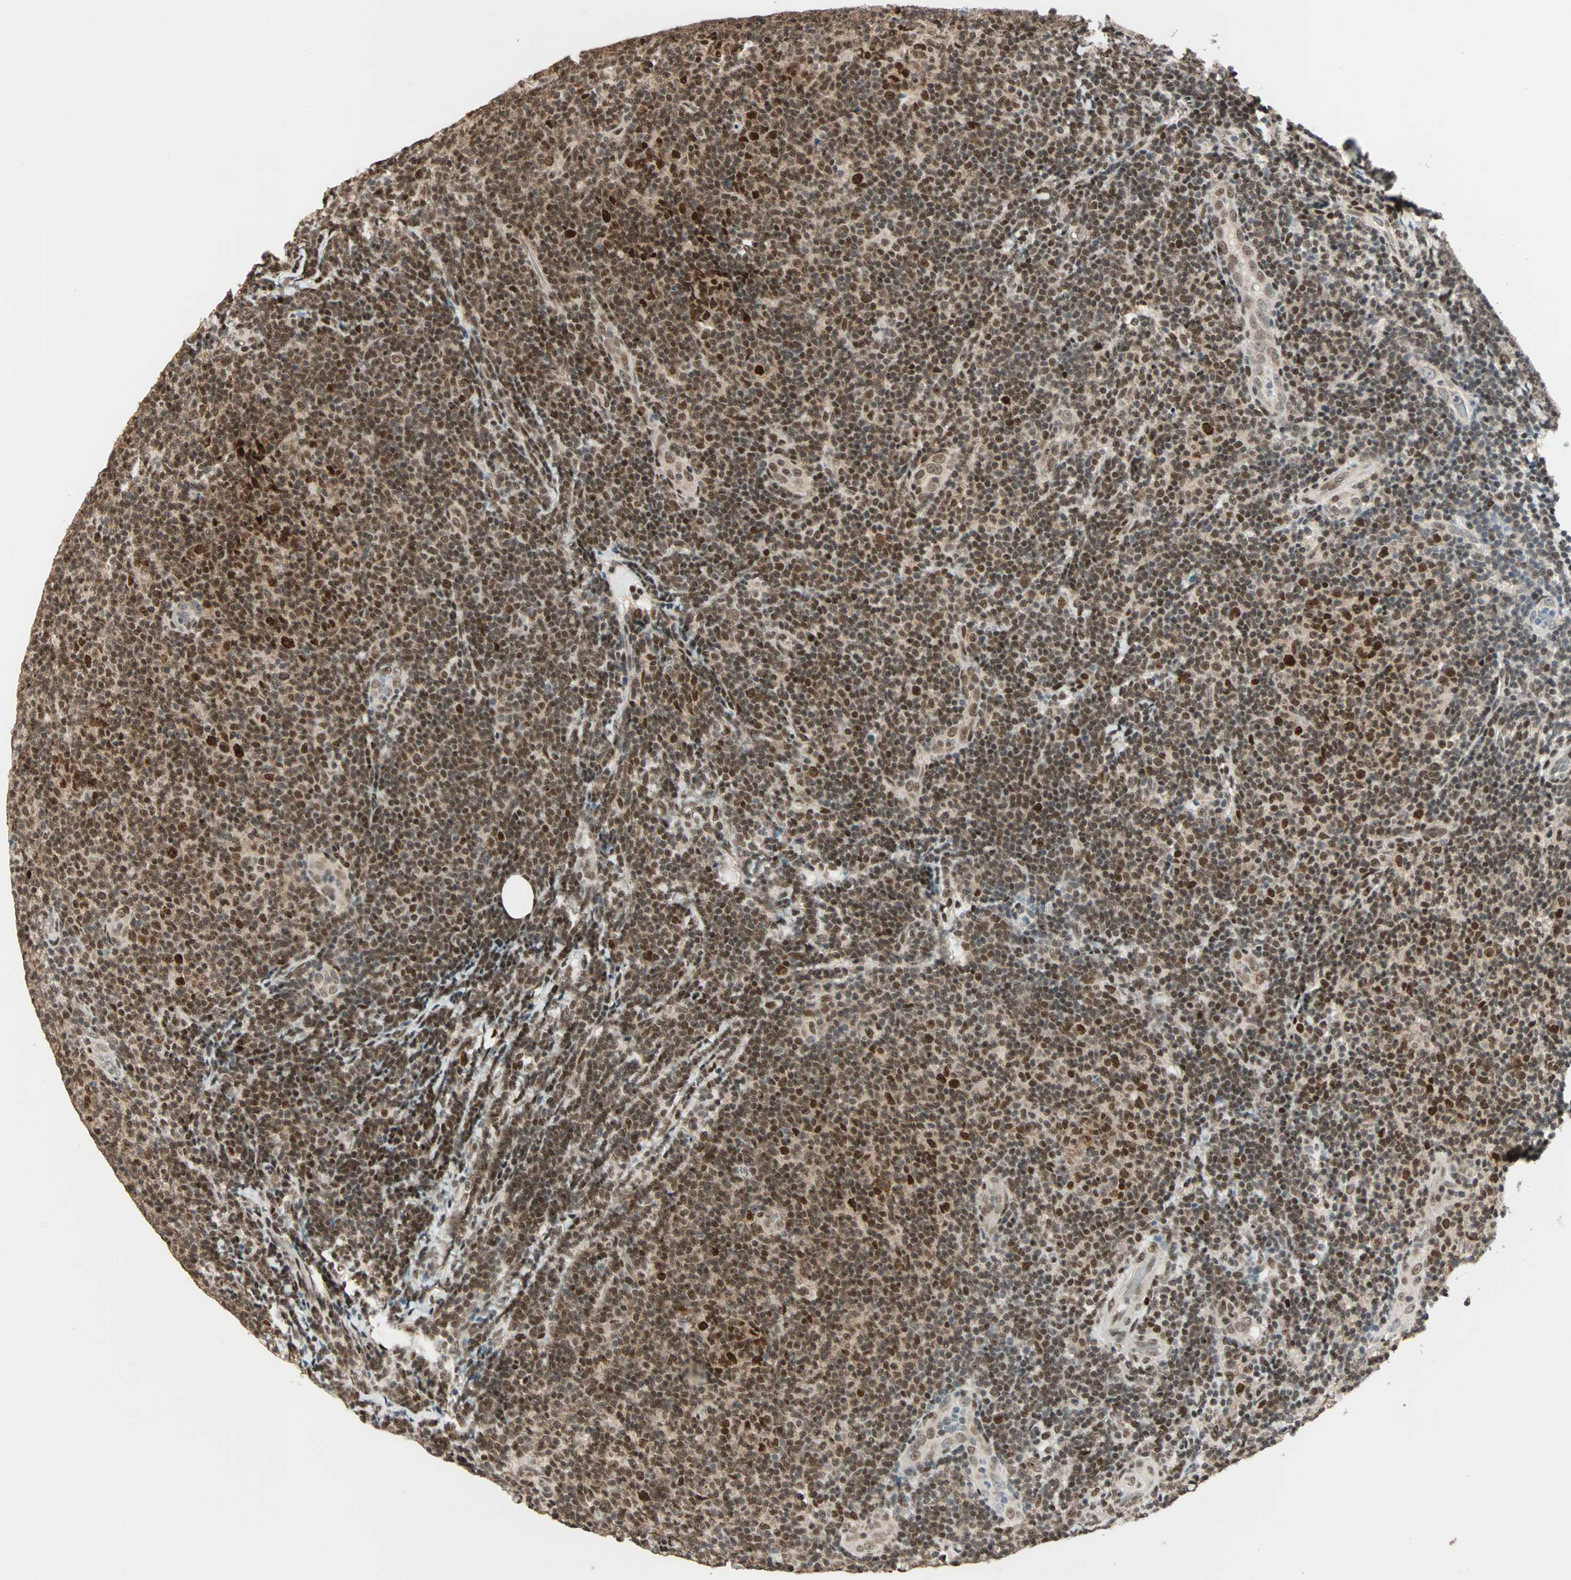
{"staining": {"intensity": "strong", "quantity": ">75%", "location": "cytoplasmic/membranous,nuclear"}, "tissue": "lymphoma", "cell_type": "Tumor cells", "image_type": "cancer", "snomed": [{"axis": "morphology", "description": "Malignant lymphoma, non-Hodgkin's type, Low grade"}, {"axis": "topography", "description": "Lymph node"}], "caption": "A high-resolution photomicrograph shows IHC staining of malignant lymphoma, non-Hodgkin's type (low-grade), which exhibits strong cytoplasmic/membranous and nuclear expression in about >75% of tumor cells. Ihc stains the protein in brown and the nuclei are stained blue.", "gene": "MDC1", "patient": {"sex": "male", "age": 83}}